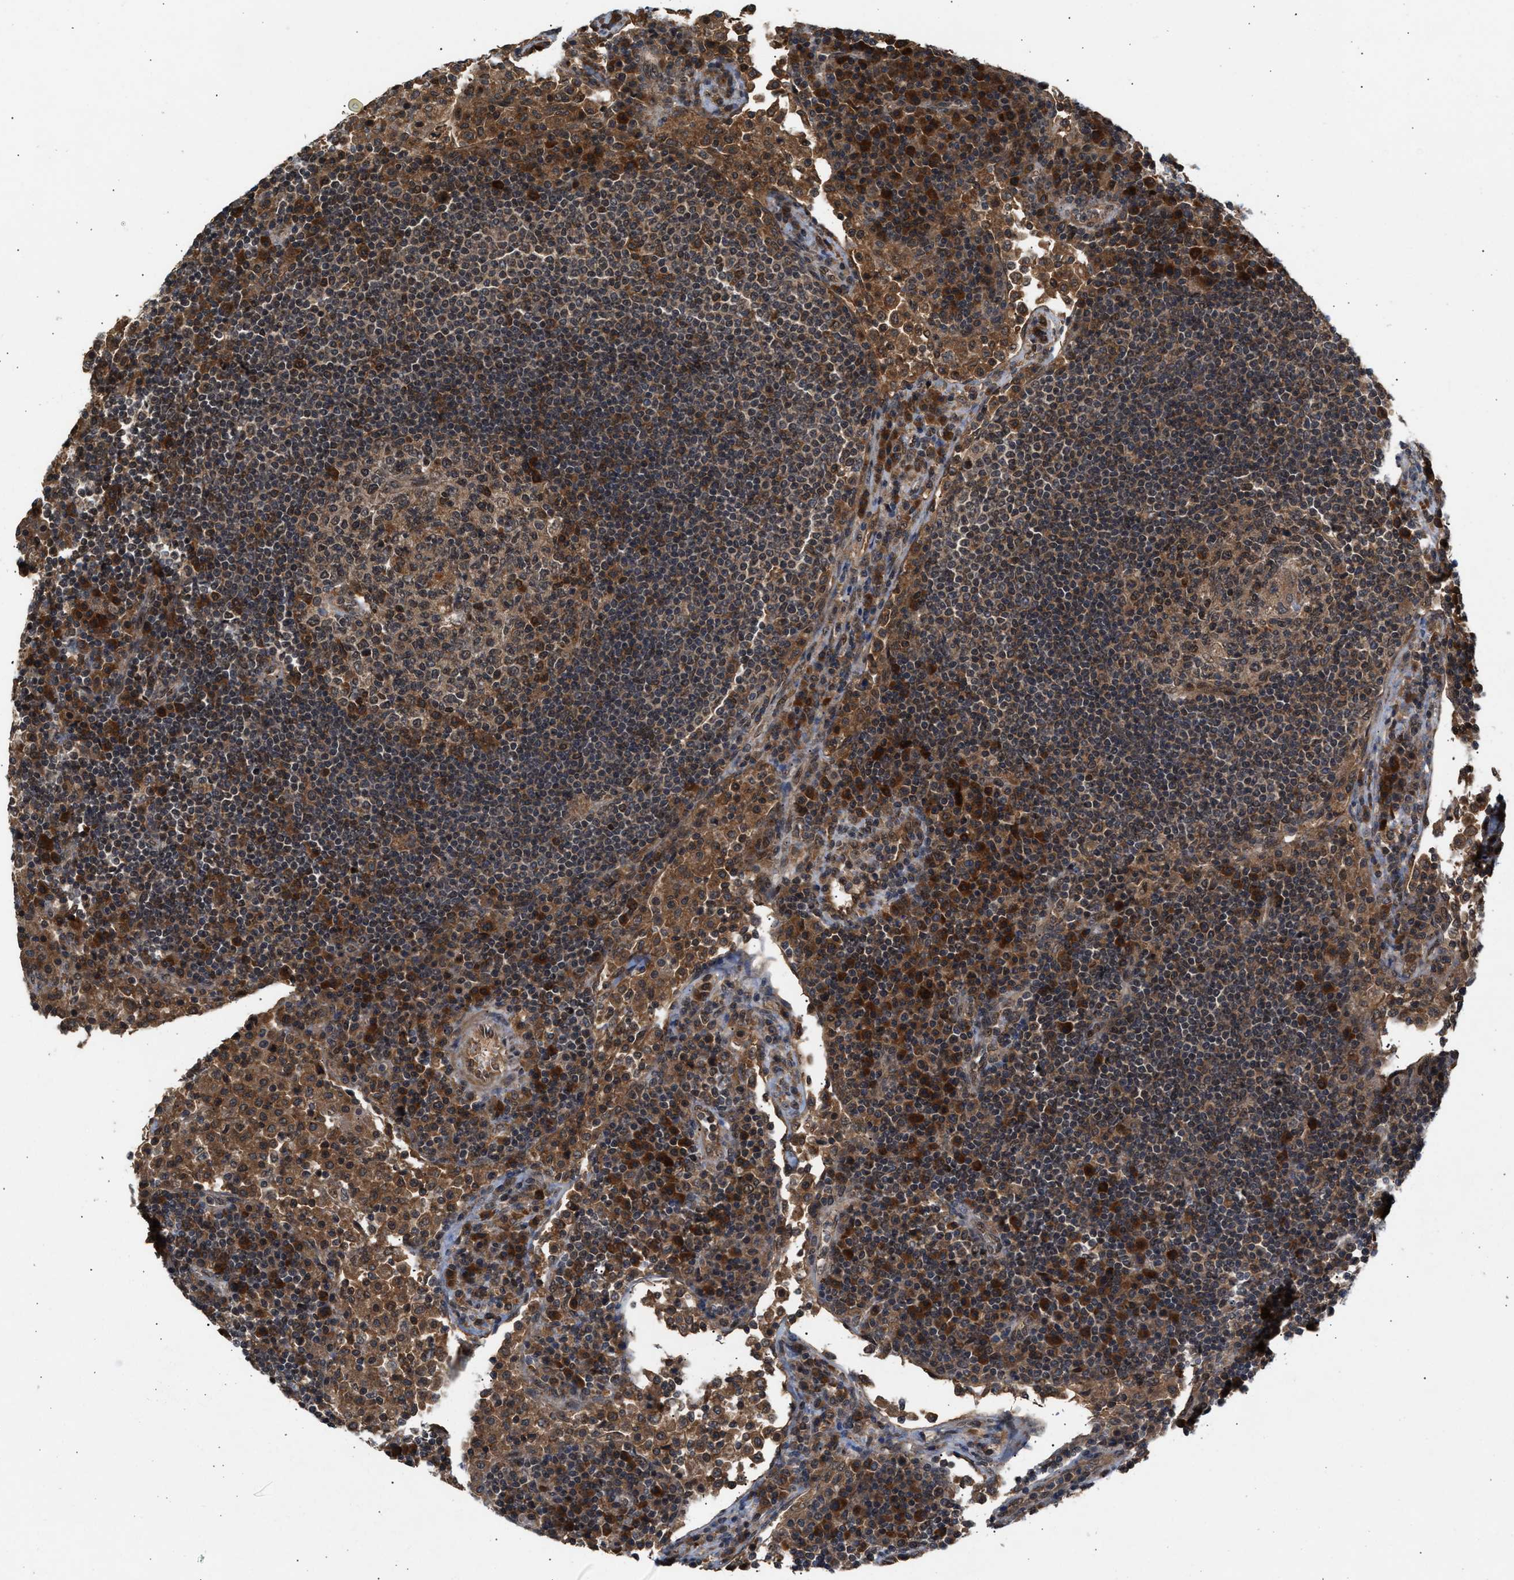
{"staining": {"intensity": "moderate", "quantity": "25%-75%", "location": "cytoplasmic/membranous,nuclear"}, "tissue": "lymph node", "cell_type": "Germinal center cells", "image_type": "normal", "snomed": [{"axis": "morphology", "description": "Normal tissue, NOS"}, {"axis": "topography", "description": "Lymph node"}], "caption": "Moderate cytoplasmic/membranous,nuclear staining for a protein is present in approximately 25%-75% of germinal center cells of benign lymph node using IHC.", "gene": "RUSC2", "patient": {"sex": "female", "age": 53}}